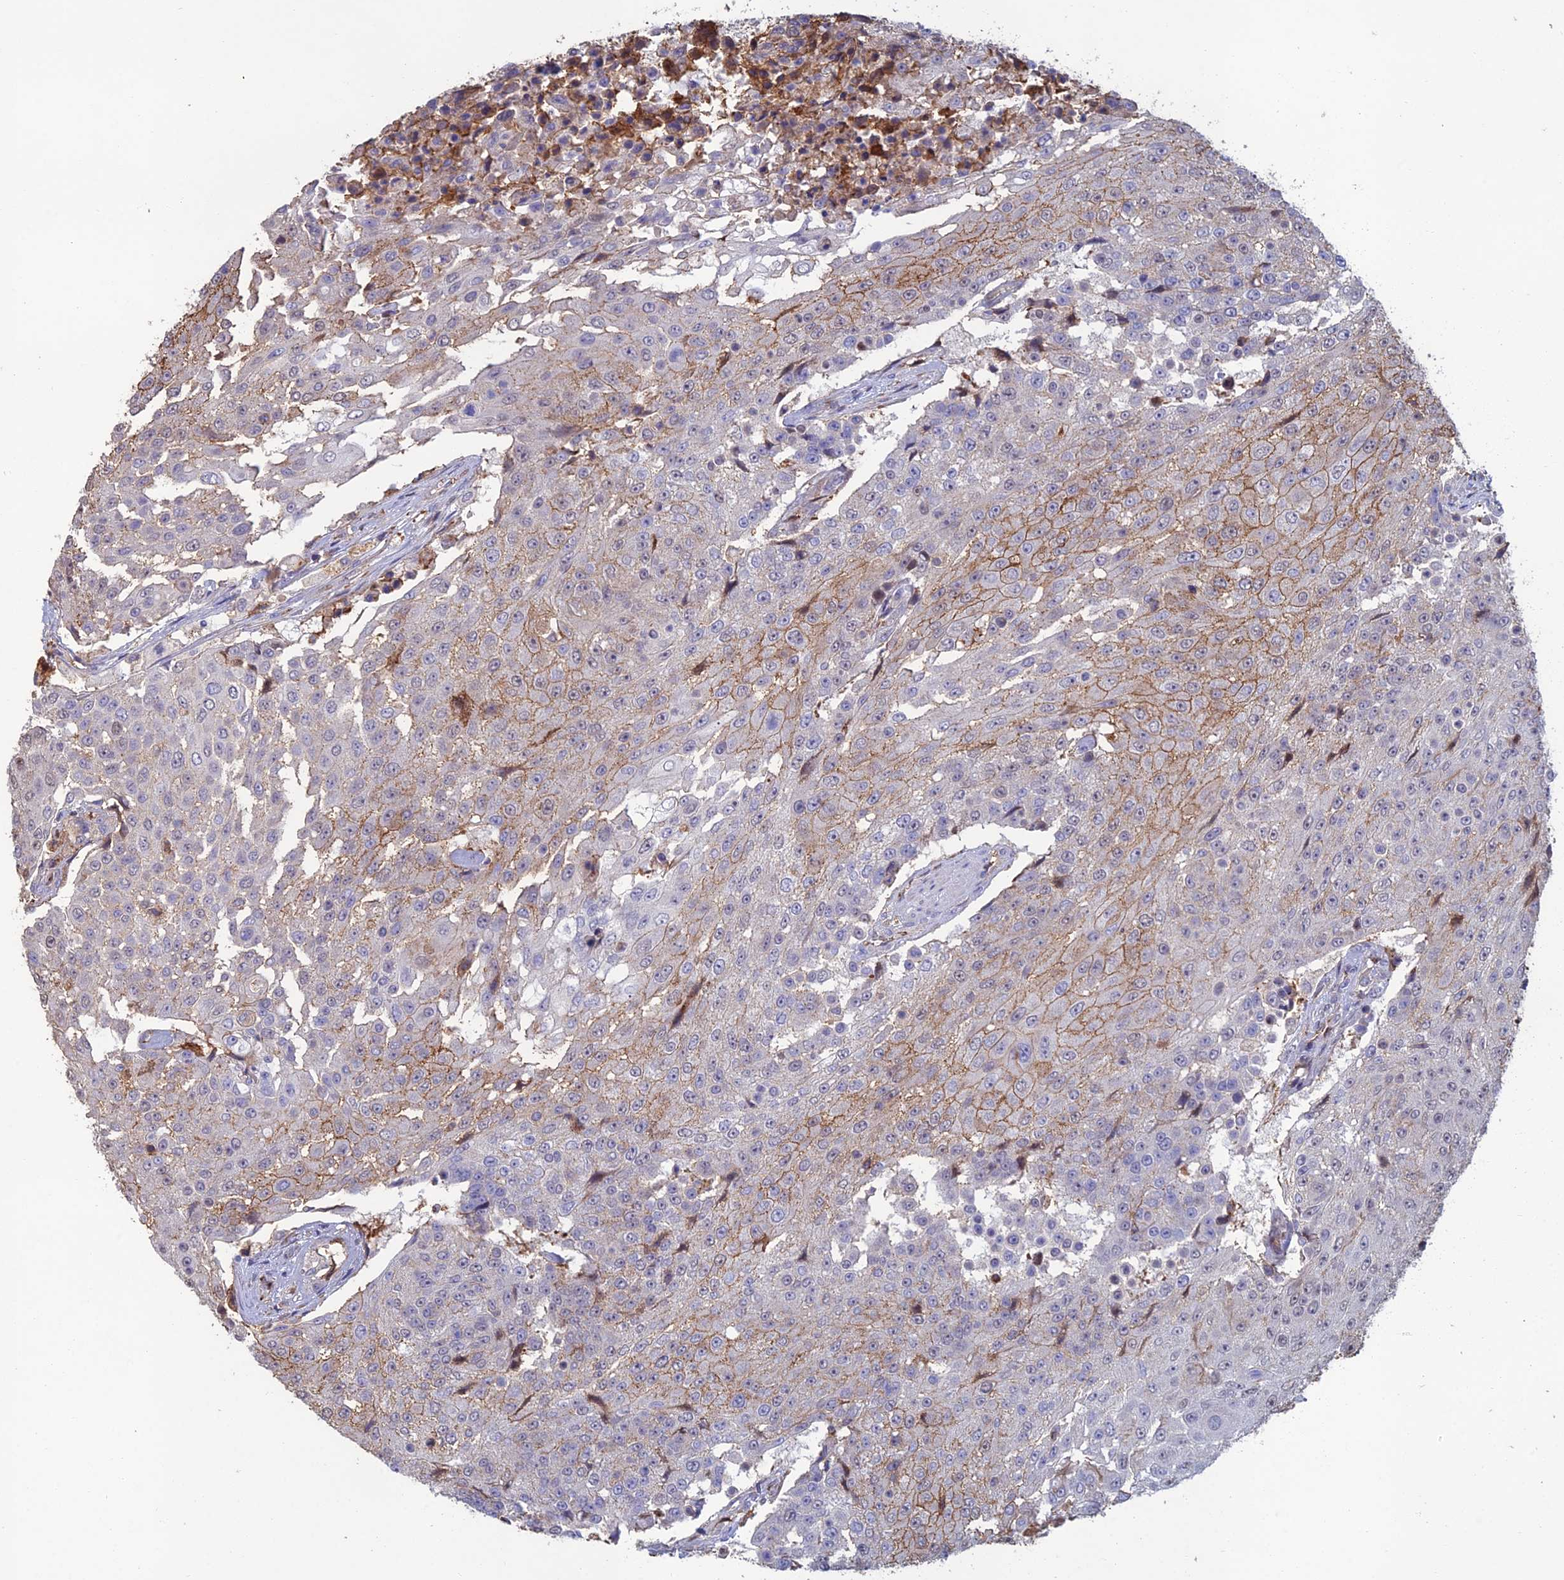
{"staining": {"intensity": "moderate", "quantity": "<25%", "location": "cytoplasmic/membranous"}, "tissue": "urothelial cancer", "cell_type": "Tumor cells", "image_type": "cancer", "snomed": [{"axis": "morphology", "description": "Urothelial carcinoma, High grade"}, {"axis": "topography", "description": "Urinary bladder"}], "caption": "High-grade urothelial carcinoma stained for a protein displays moderate cytoplasmic/membranous positivity in tumor cells.", "gene": "C15orf62", "patient": {"sex": "female", "age": 63}}